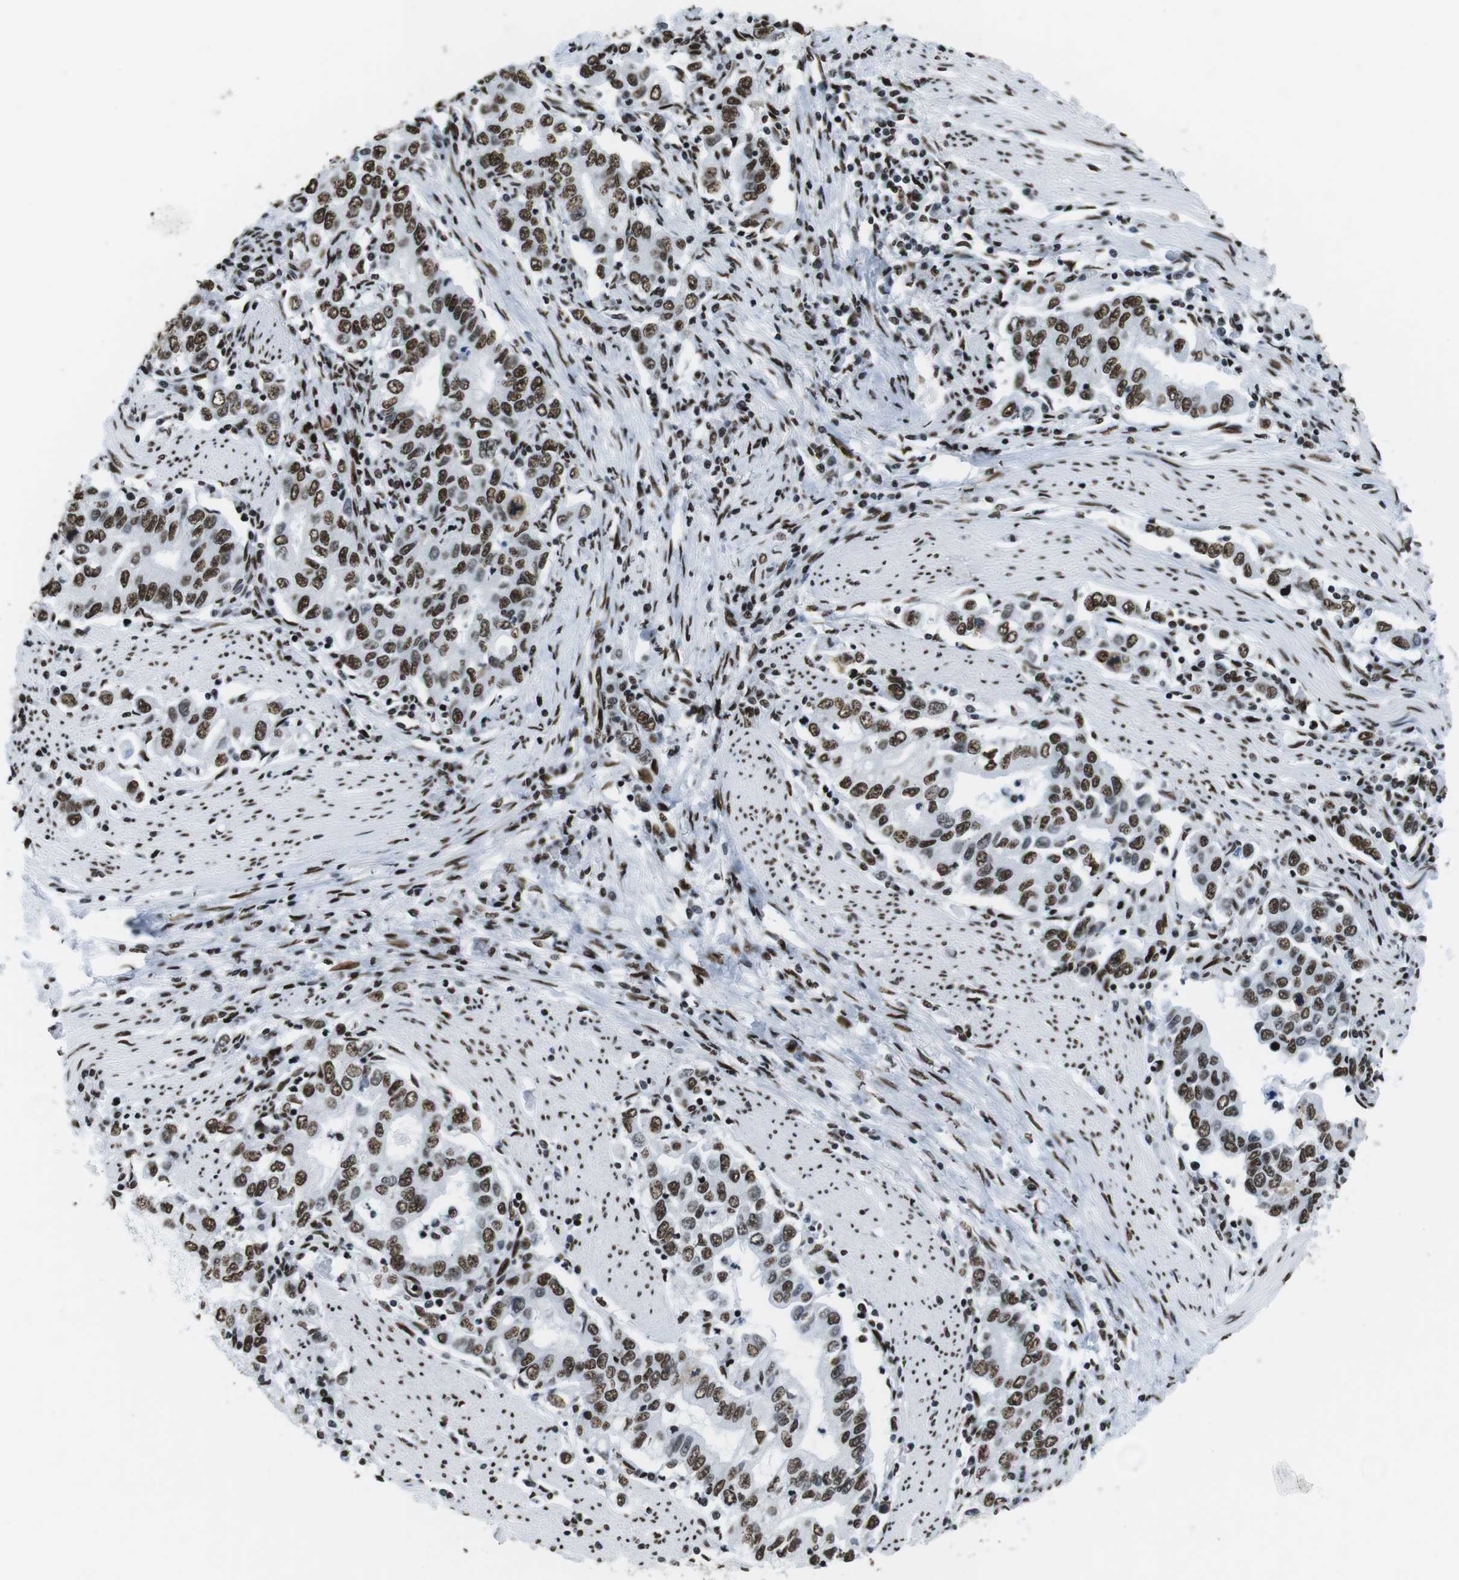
{"staining": {"intensity": "moderate", "quantity": ">75%", "location": "nuclear"}, "tissue": "stomach cancer", "cell_type": "Tumor cells", "image_type": "cancer", "snomed": [{"axis": "morphology", "description": "Adenocarcinoma, NOS"}, {"axis": "topography", "description": "Stomach, lower"}], "caption": "This micrograph reveals immunohistochemistry (IHC) staining of human stomach adenocarcinoma, with medium moderate nuclear expression in approximately >75% of tumor cells.", "gene": "CITED2", "patient": {"sex": "female", "age": 72}}